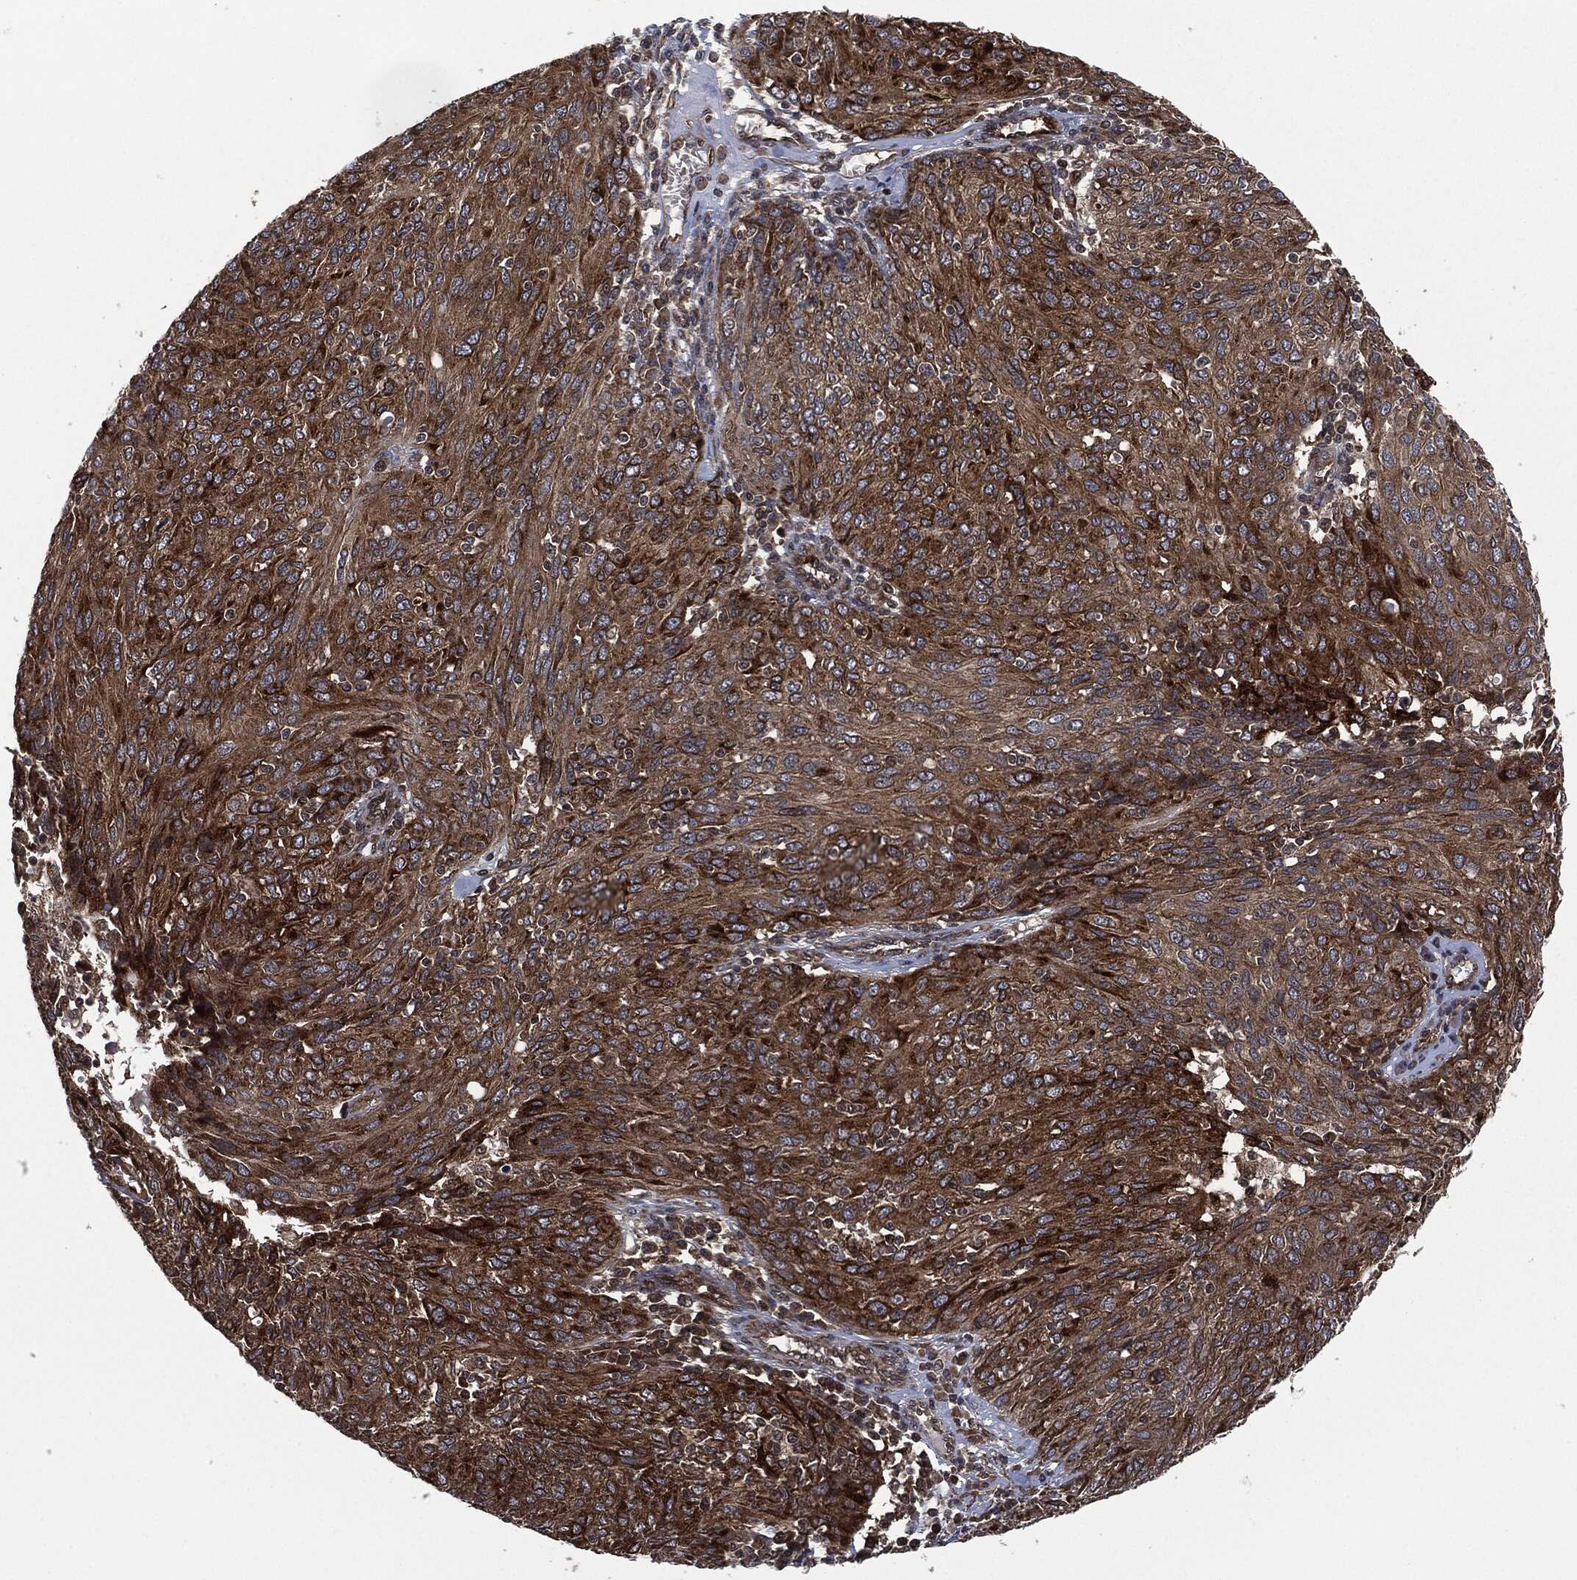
{"staining": {"intensity": "strong", "quantity": ">75%", "location": "cytoplasmic/membranous"}, "tissue": "ovarian cancer", "cell_type": "Tumor cells", "image_type": "cancer", "snomed": [{"axis": "morphology", "description": "Carcinoma, endometroid"}, {"axis": "topography", "description": "Ovary"}], "caption": "A micrograph of ovarian cancer (endometroid carcinoma) stained for a protein shows strong cytoplasmic/membranous brown staining in tumor cells. (IHC, brightfield microscopy, high magnification).", "gene": "HRAS", "patient": {"sex": "female", "age": 50}}